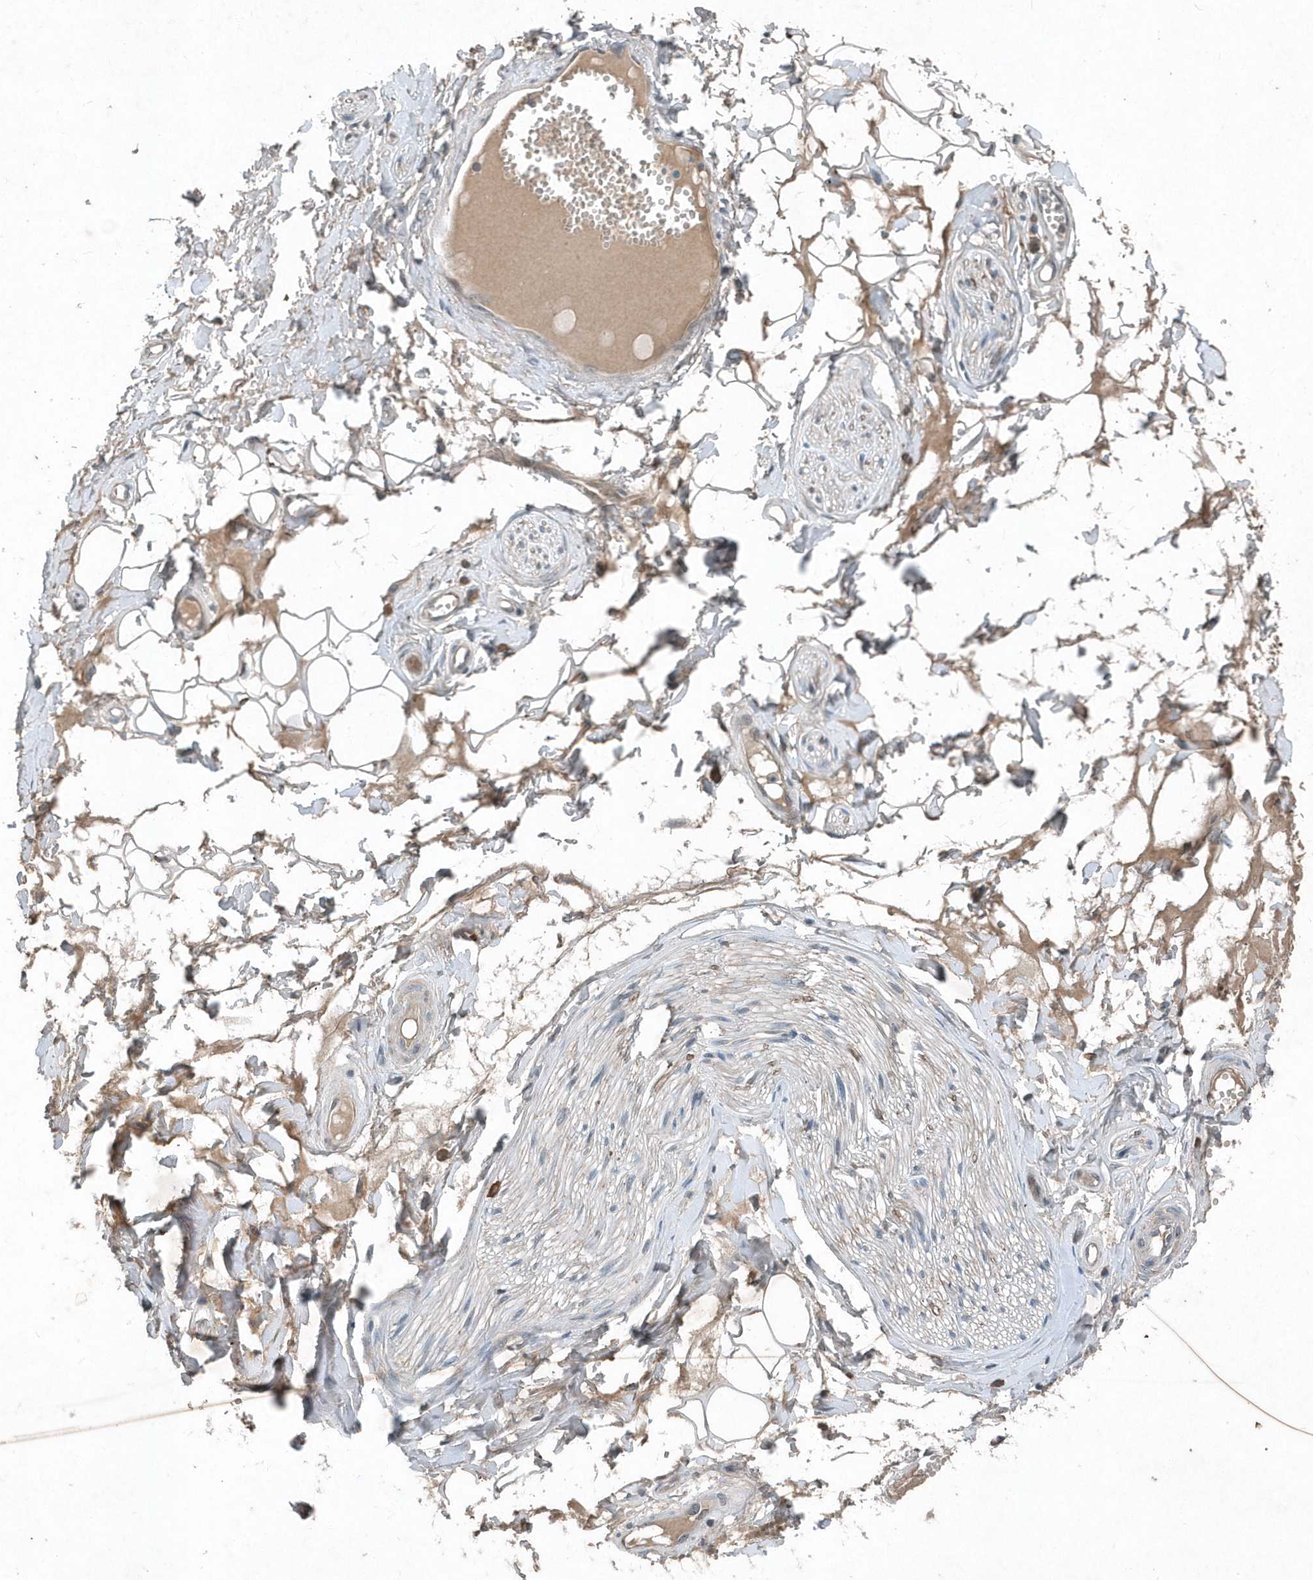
{"staining": {"intensity": "weak", "quantity": "25%-75%", "location": "cytoplasmic/membranous"}, "tissue": "adipose tissue", "cell_type": "Adipocytes", "image_type": "normal", "snomed": [{"axis": "morphology", "description": "Normal tissue, NOS"}, {"axis": "morphology", "description": "Inflammation, NOS"}, {"axis": "topography", "description": "Salivary gland"}, {"axis": "topography", "description": "Peripheral nerve tissue"}], "caption": "Weak cytoplasmic/membranous protein staining is appreciated in approximately 25%-75% of adipocytes in adipose tissue. (DAB = brown stain, brightfield microscopy at high magnification).", "gene": "SCFD2", "patient": {"sex": "female", "age": 75}}